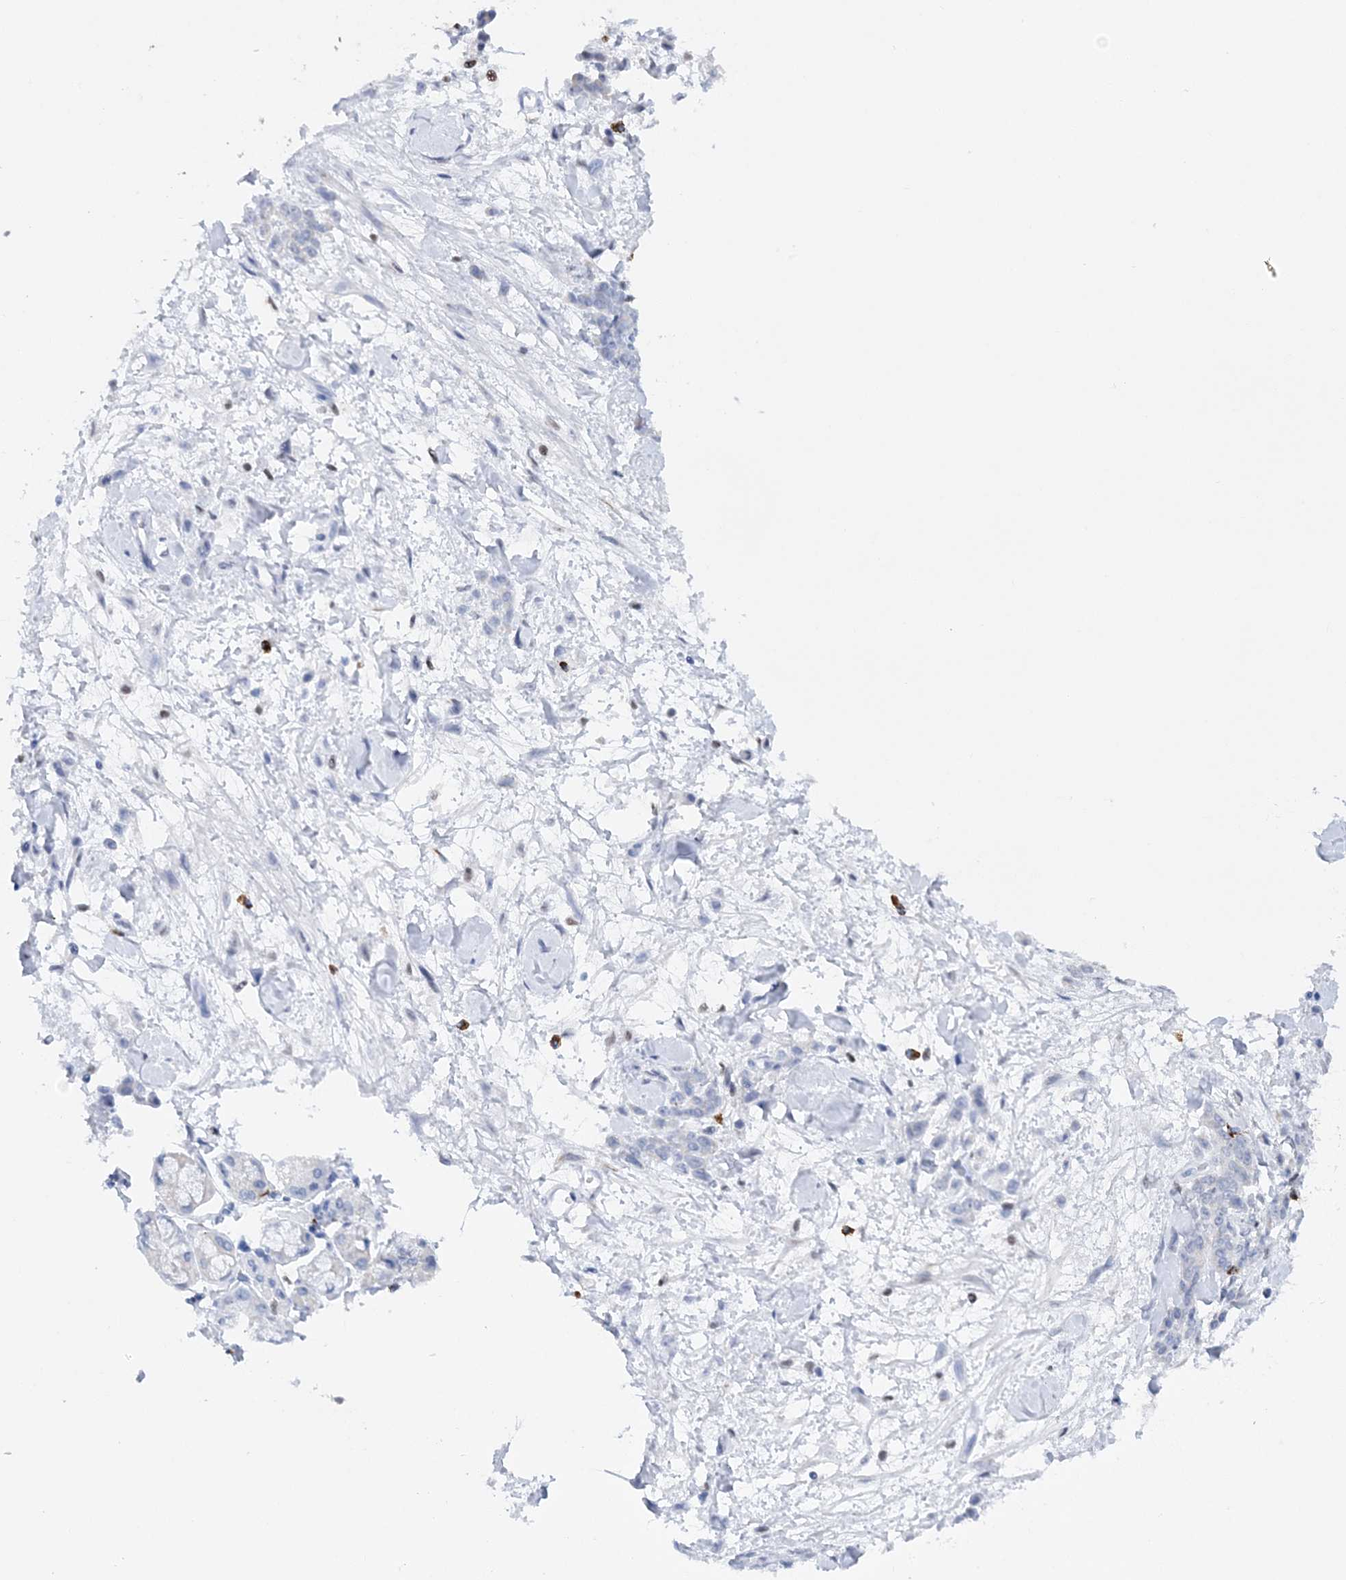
{"staining": {"intensity": "negative", "quantity": "none", "location": "none"}, "tissue": "stomach cancer", "cell_type": "Tumor cells", "image_type": "cancer", "snomed": [{"axis": "morphology", "description": "Normal tissue, NOS"}, {"axis": "morphology", "description": "Adenocarcinoma, NOS"}, {"axis": "topography", "description": "Stomach"}], "caption": "Image shows no protein positivity in tumor cells of stomach cancer tissue. (Brightfield microscopy of DAB (3,3'-diaminobenzidine) immunohistochemistry at high magnification).", "gene": "NIT2", "patient": {"sex": "male", "age": 82}}